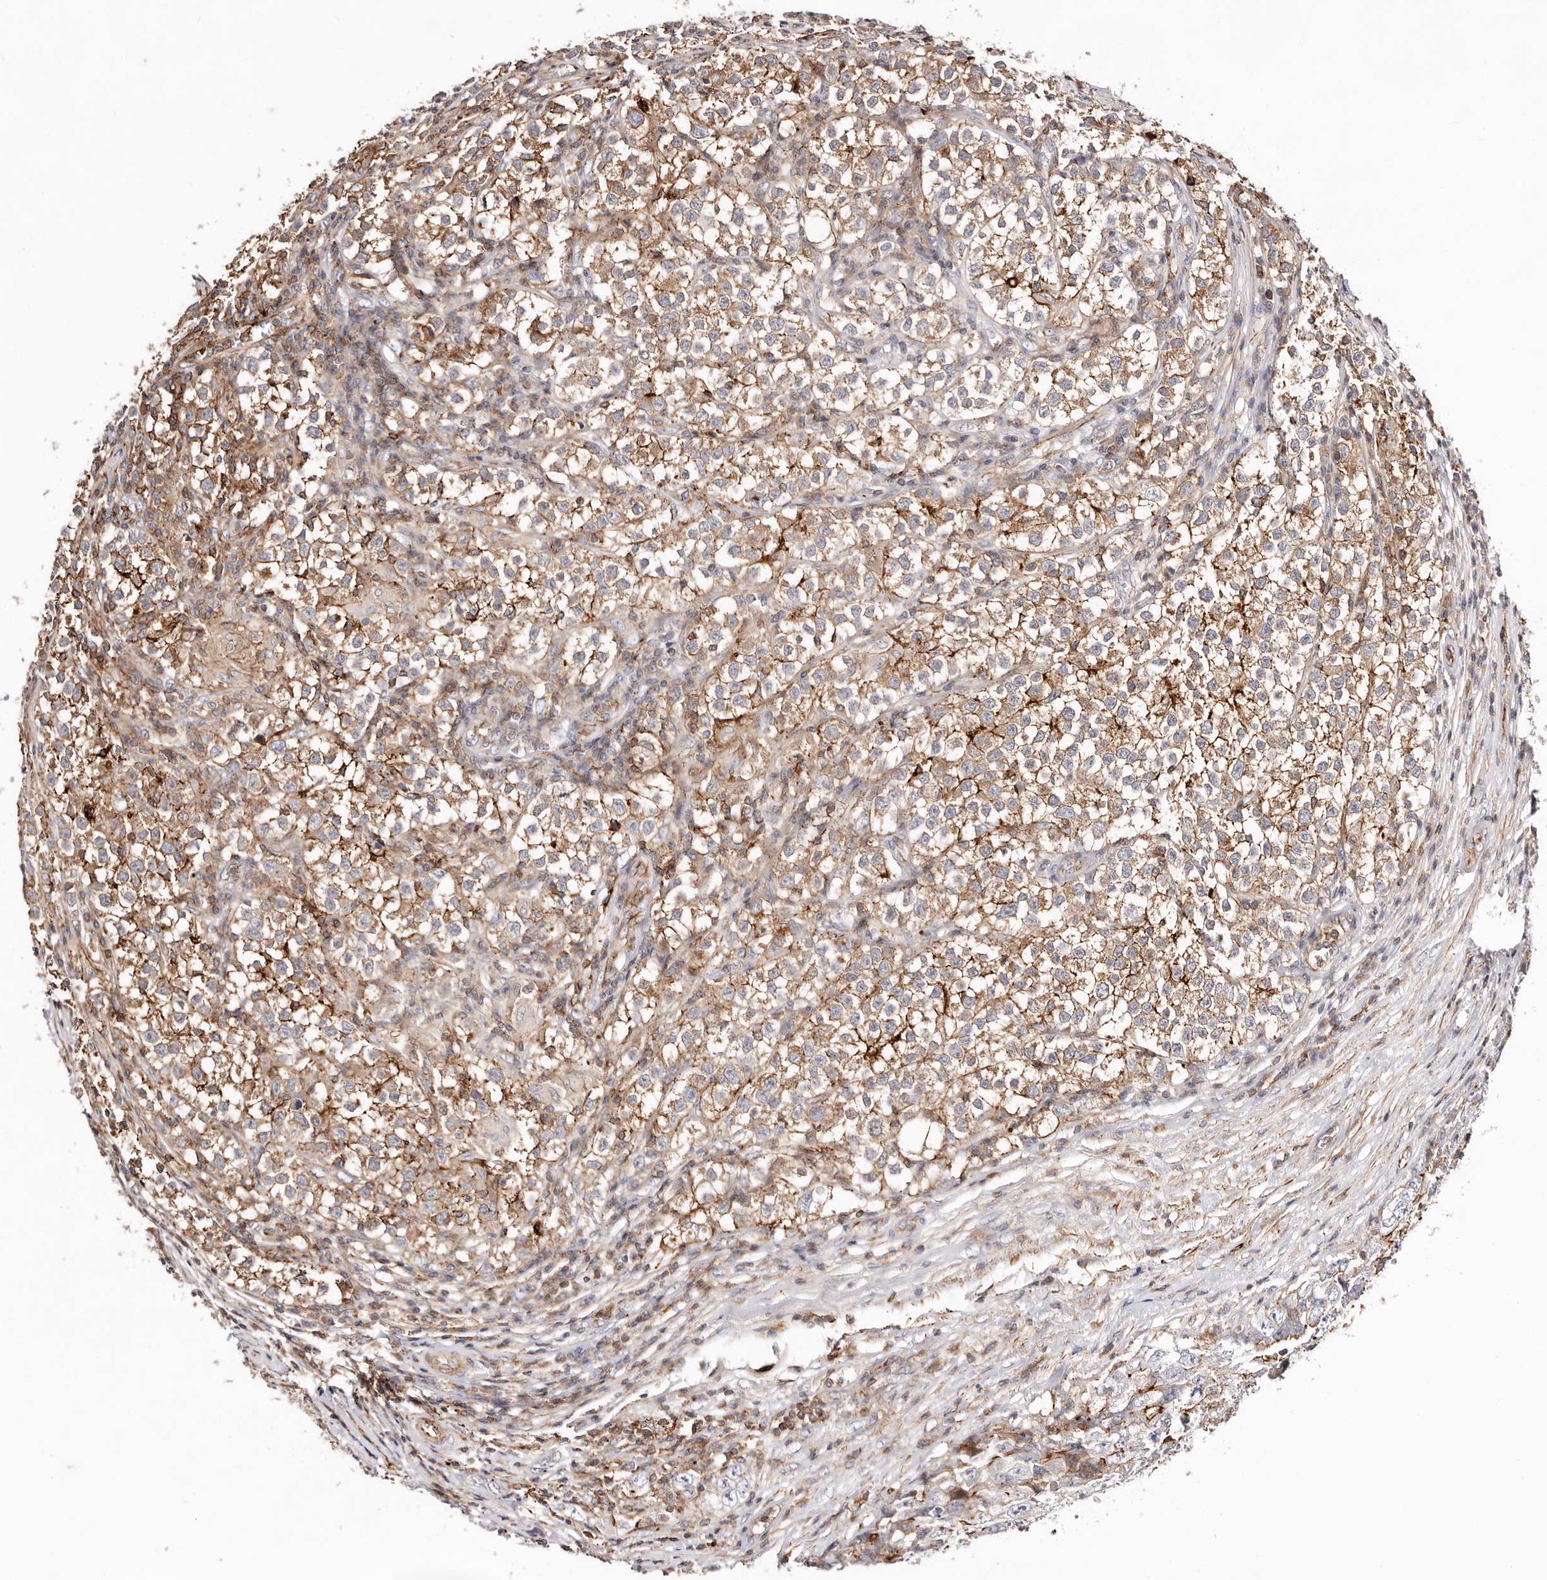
{"staining": {"intensity": "moderate", "quantity": ">75%", "location": "cytoplasmic/membranous"}, "tissue": "testis cancer", "cell_type": "Tumor cells", "image_type": "cancer", "snomed": [{"axis": "morphology", "description": "Seminoma, NOS"}, {"axis": "morphology", "description": "Carcinoma, Embryonal, NOS"}, {"axis": "topography", "description": "Testis"}], "caption": "Immunohistochemistry (IHC) of human seminoma (testis) shows medium levels of moderate cytoplasmic/membranous expression in about >75% of tumor cells.", "gene": "PTPN22", "patient": {"sex": "male", "age": 43}}